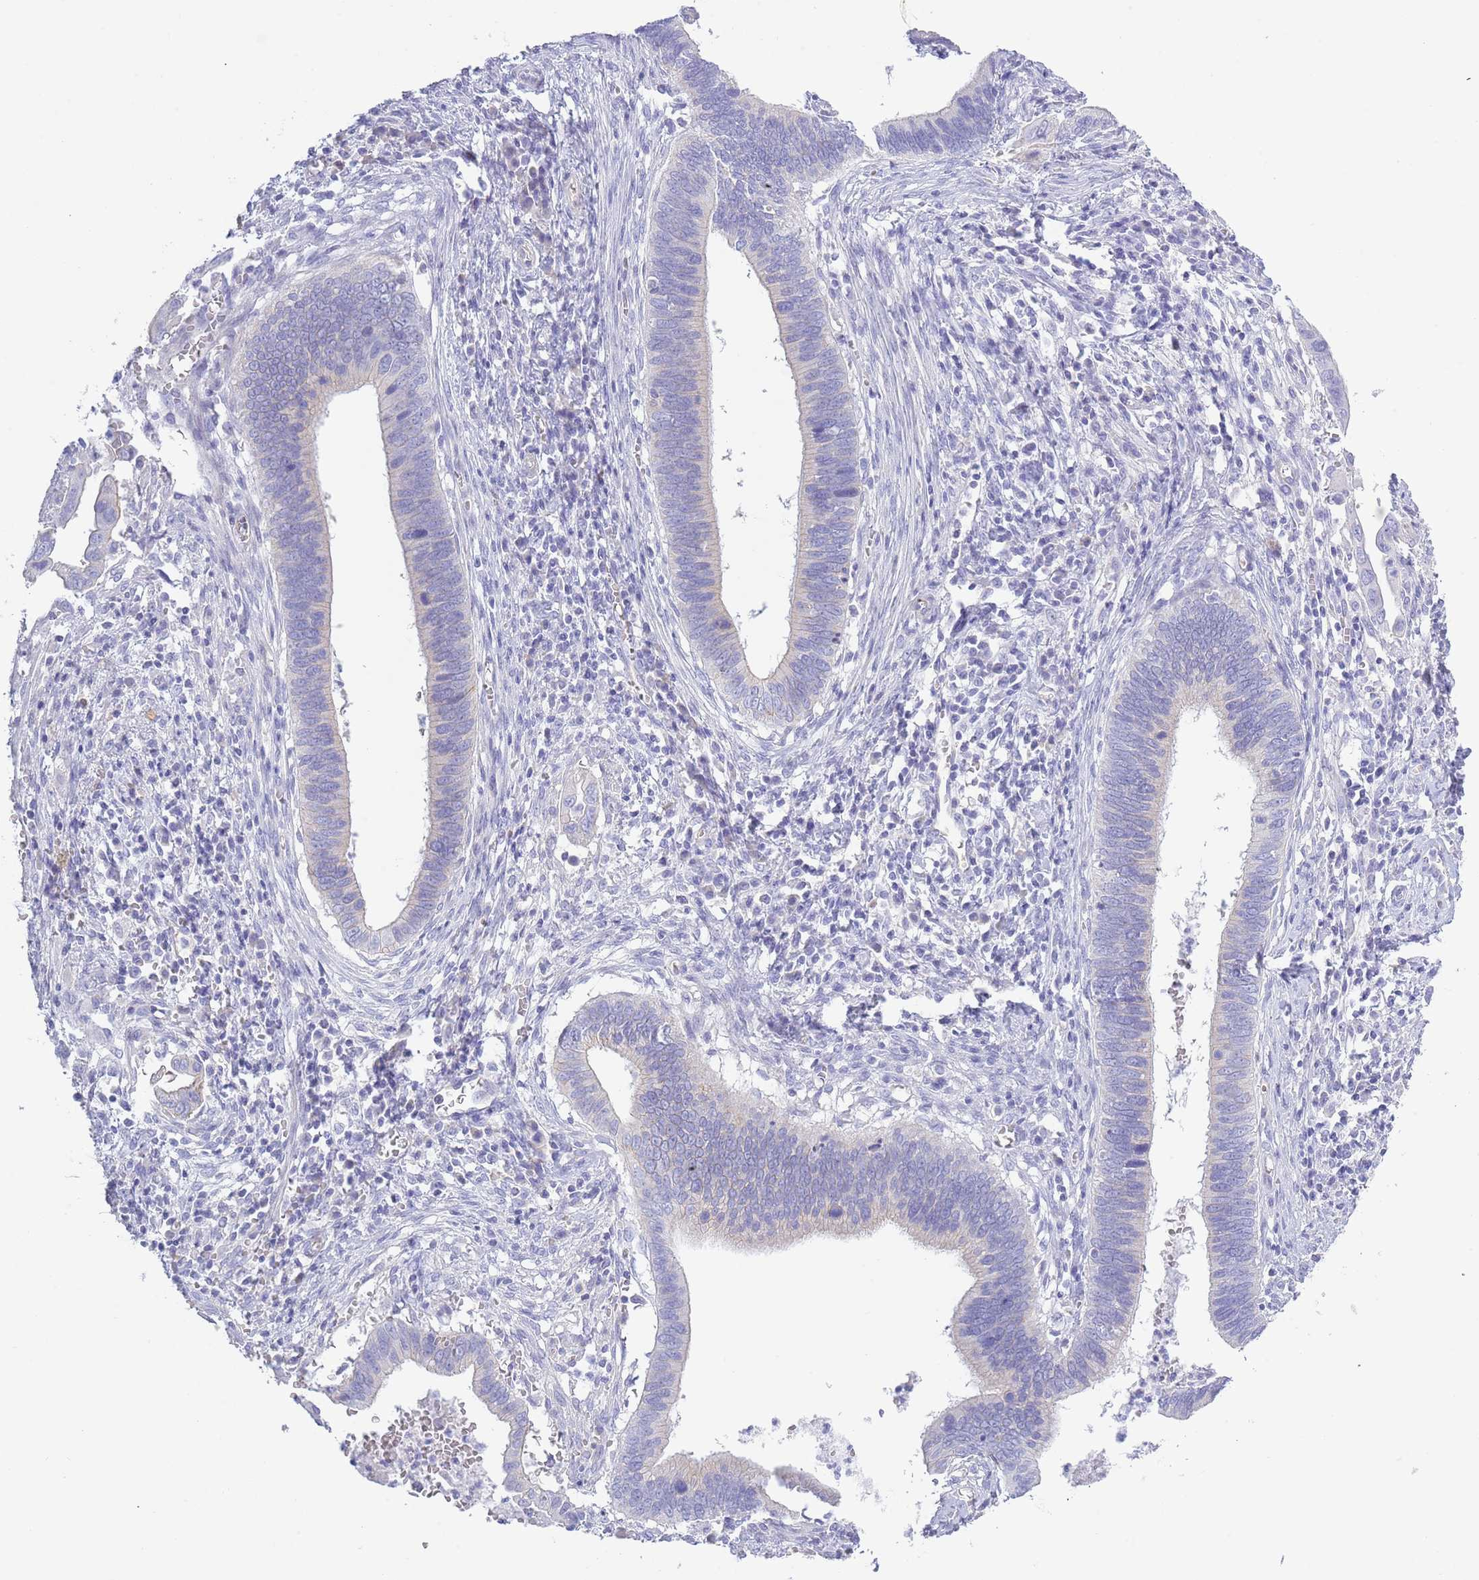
{"staining": {"intensity": "negative", "quantity": "none", "location": "none"}, "tissue": "cervical cancer", "cell_type": "Tumor cells", "image_type": "cancer", "snomed": [{"axis": "morphology", "description": "Adenocarcinoma, NOS"}, {"axis": "topography", "description": "Cervix"}], "caption": "Cervical adenocarcinoma was stained to show a protein in brown. There is no significant positivity in tumor cells.", "gene": "ACR", "patient": {"sex": "female", "age": 42}}